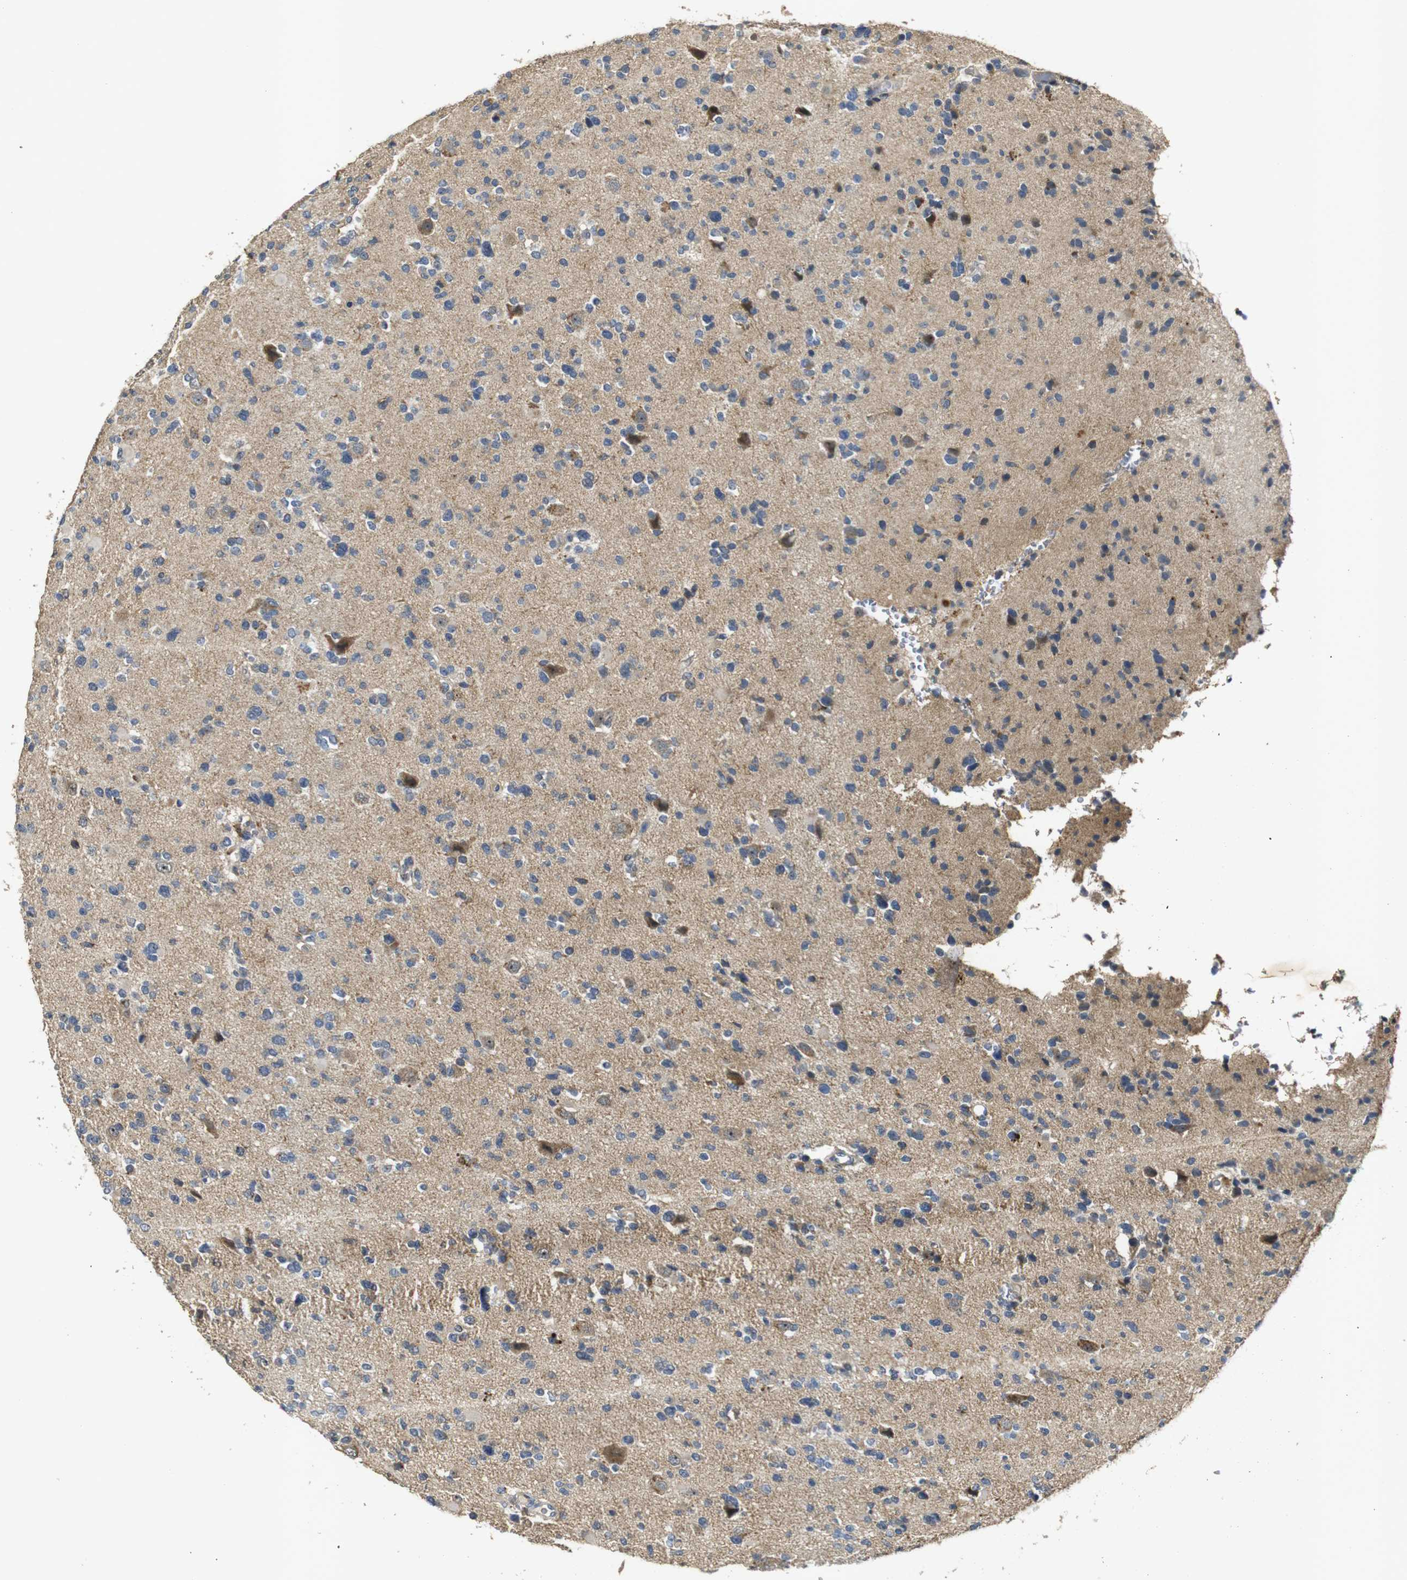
{"staining": {"intensity": "weak", "quantity": ">75%", "location": "cytoplasmic/membranous"}, "tissue": "glioma", "cell_type": "Tumor cells", "image_type": "cancer", "snomed": [{"axis": "morphology", "description": "Glioma, malignant, Low grade"}, {"axis": "topography", "description": "Brain"}], "caption": "Low-grade glioma (malignant) was stained to show a protein in brown. There is low levels of weak cytoplasmic/membranous expression in about >75% of tumor cells.", "gene": "MAGI2", "patient": {"sex": "female", "age": 22}}